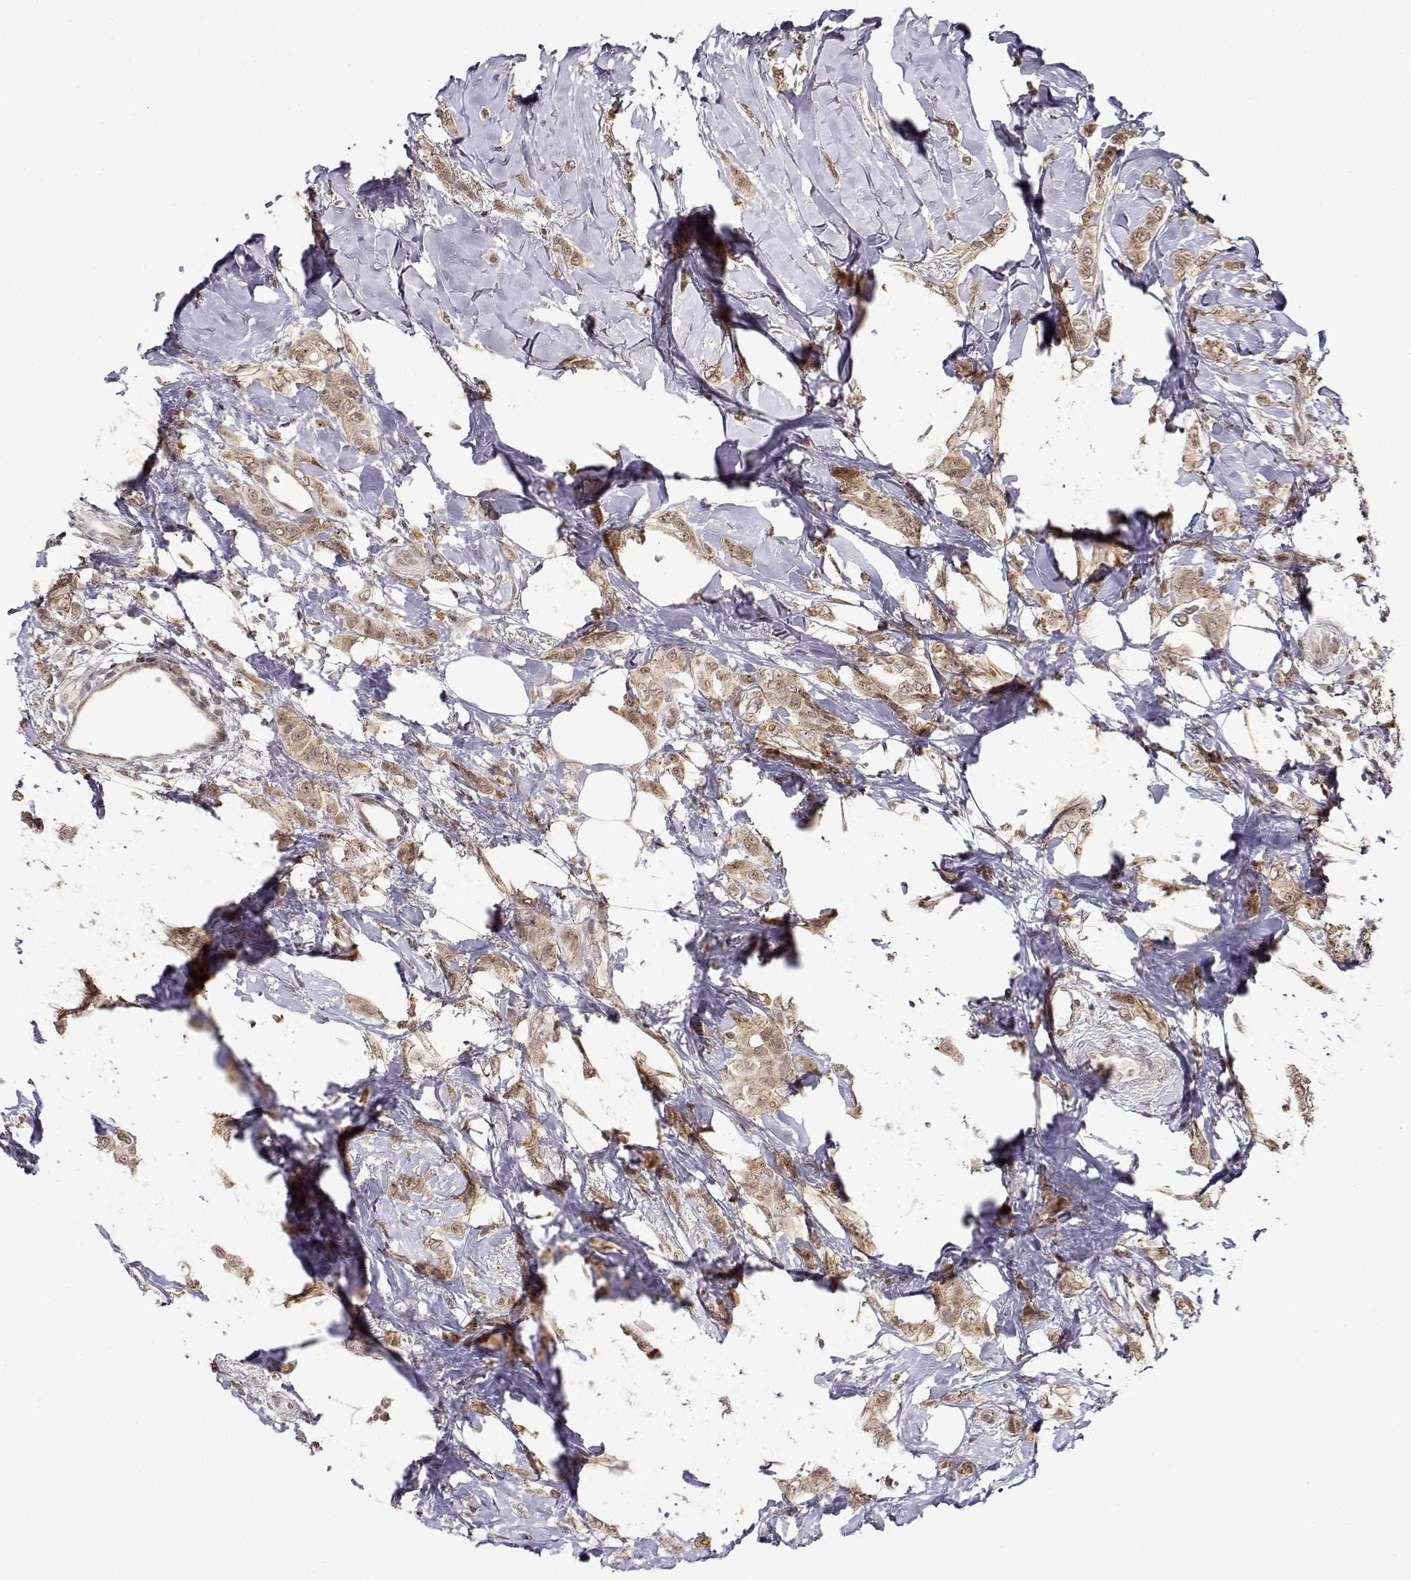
{"staining": {"intensity": "weak", "quantity": ">75%", "location": "cytoplasmic/membranous,nuclear"}, "tissue": "breast cancer", "cell_type": "Tumor cells", "image_type": "cancer", "snomed": [{"axis": "morphology", "description": "Lobular carcinoma"}, {"axis": "topography", "description": "Breast"}], "caption": "The photomicrograph demonstrates staining of breast cancer (lobular carcinoma), revealing weak cytoplasmic/membranous and nuclear protein expression (brown color) within tumor cells.", "gene": "RNF13", "patient": {"sex": "female", "age": 66}}